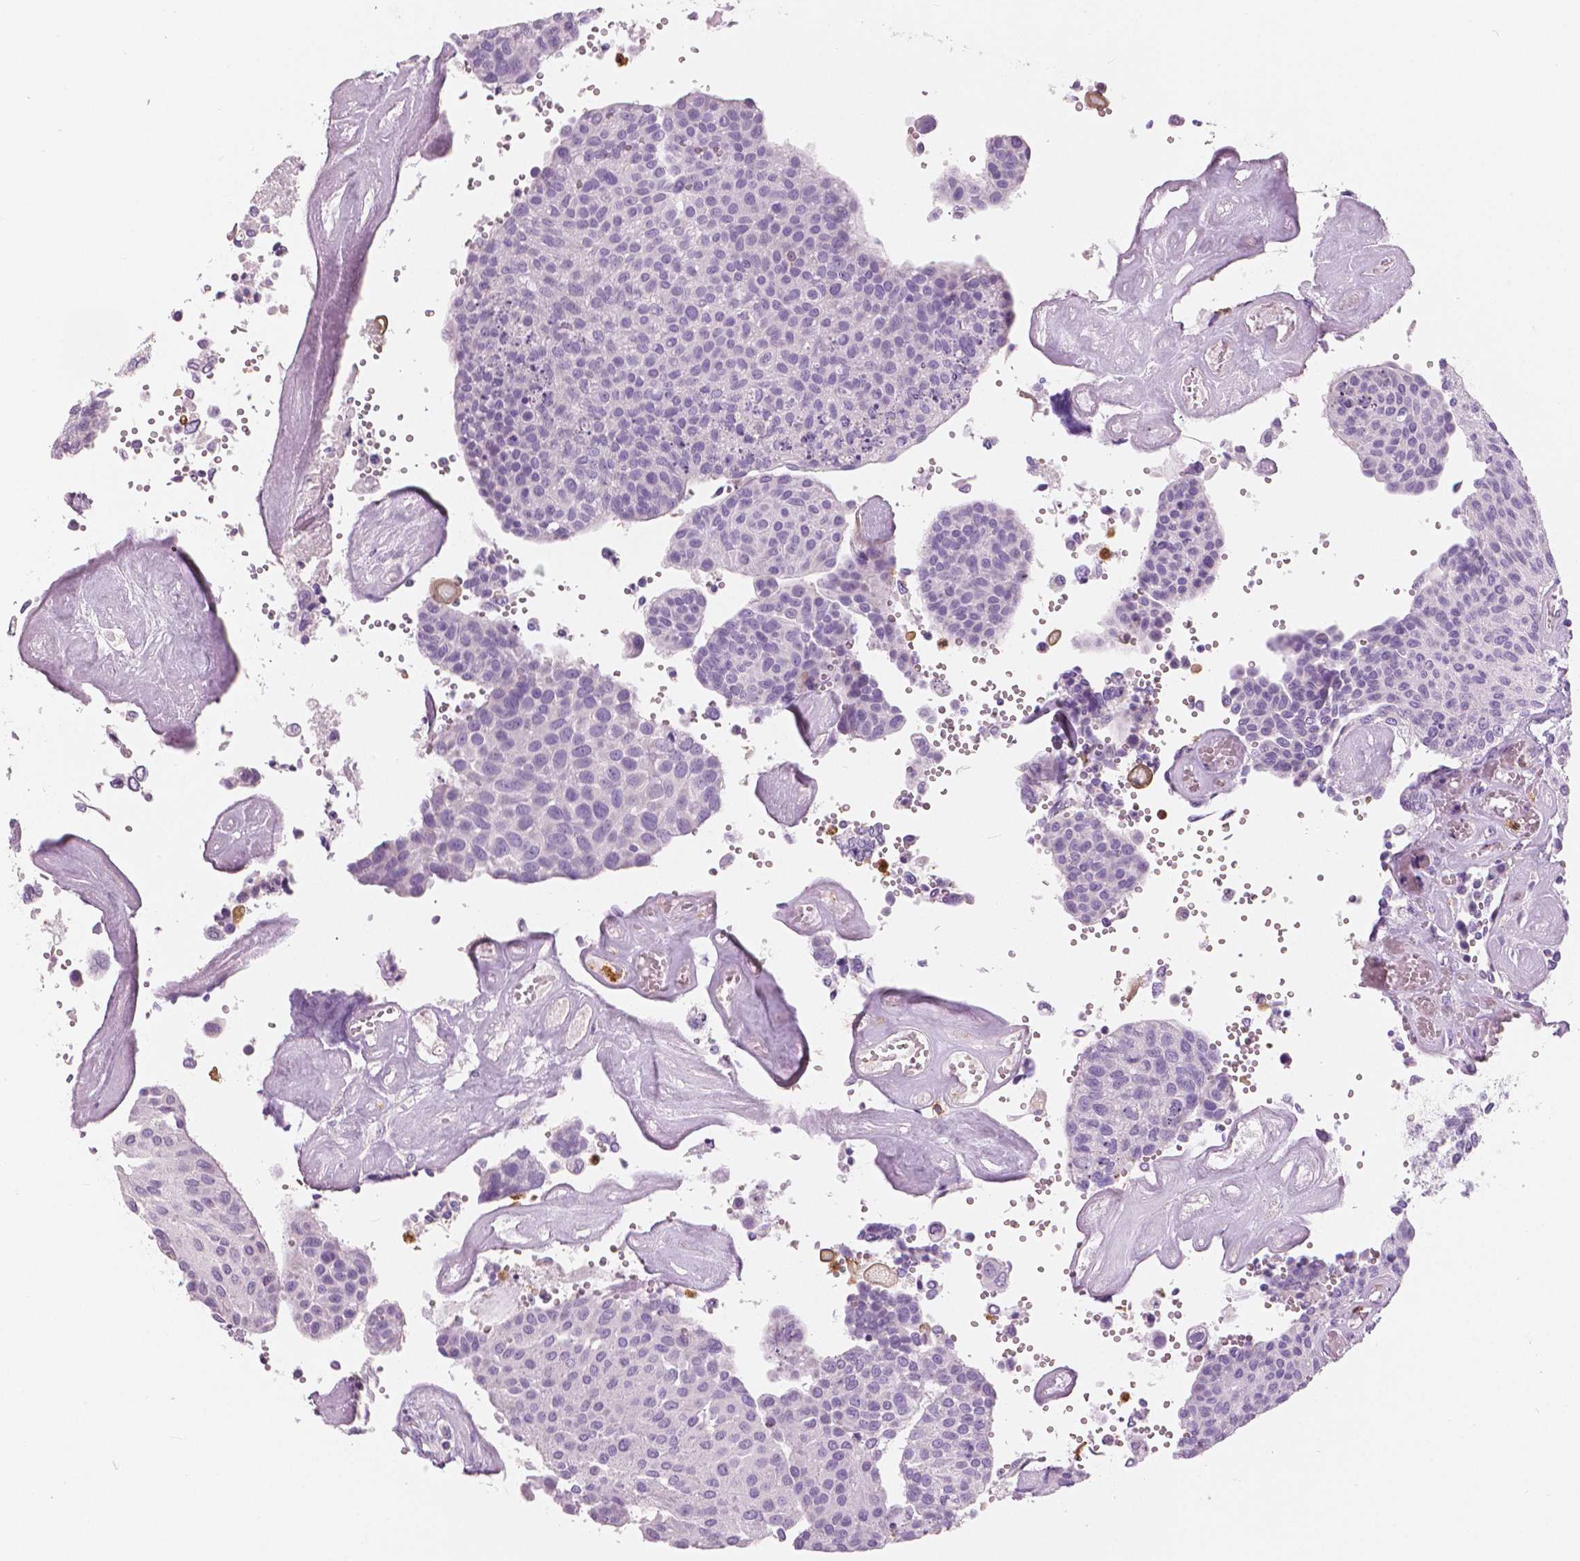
{"staining": {"intensity": "negative", "quantity": "none", "location": "none"}, "tissue": "urothelial cancer", "cell_type": "Tumor cells", "image_type": "cancer", "snomed": [{"axis": "morphology", "description": "Urothelial carcinoma, NOS"}, {"axis": "topography", "description": "Urinary bladder"}], "caption": "Tumor cells are negative for brown protein staining in urothelial cancer. The staining was performed using DAB (3,3'-diaminobenzidine) to visualize the protein expression in brown, while the nuclei were stained in blue with hematoxylin (Magnification: 20x).", "gene": "CXCR2", "patient": {"sex": "male", "age": 55}}